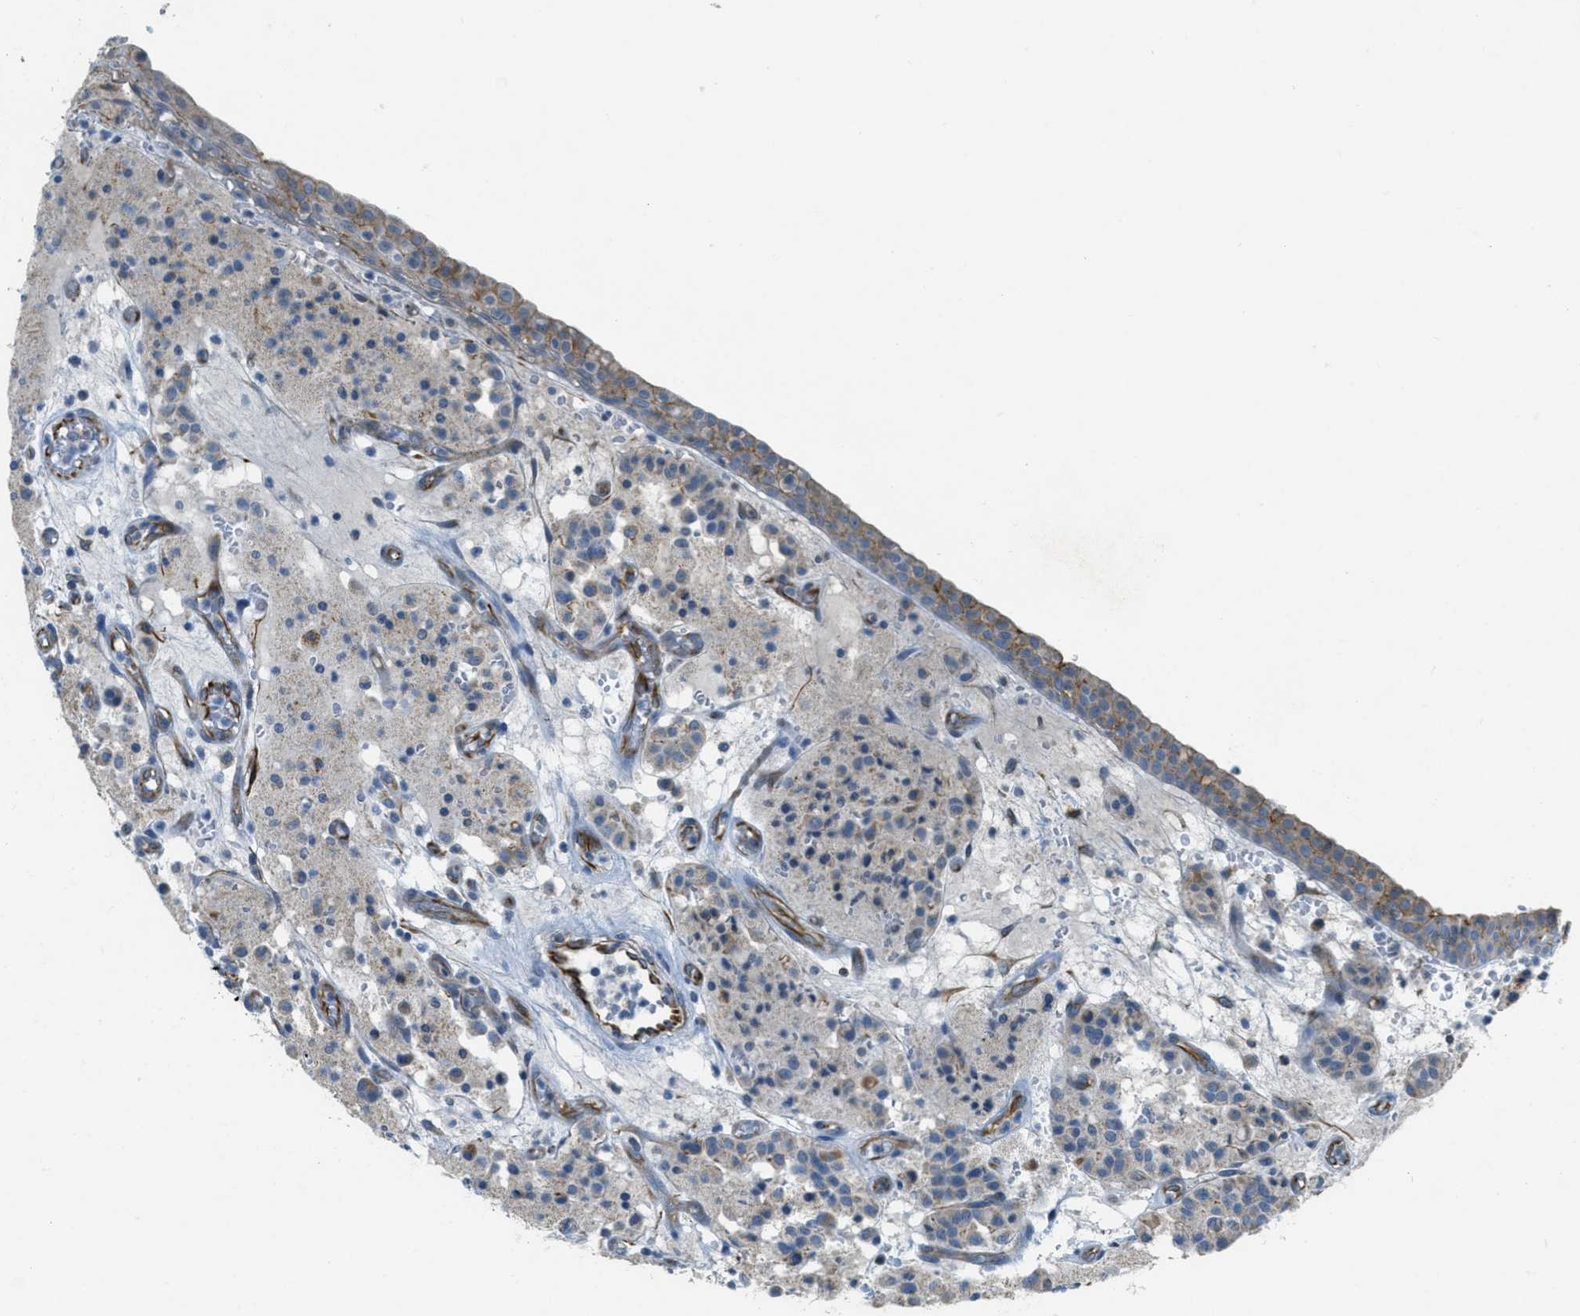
{"staining": {"intensity": "weak", "quantity": "<25%", "location": "cytoplasmic/membranous"}, "tissue": "carcinoid", "cell_type": "Tumor cells", "image_type": "cancer", "snomed": [{"axis": "morphology", "description": "Carcinoid, malignant, NOS"}, {"axis": "topography", "description": "Lung"}], "caption": "Photomicrograph shows no protein staining in tumor cells of carcinoid tissue.", "gene": "BTN3A1", "patient": {"sex": "male", "age": 30}}